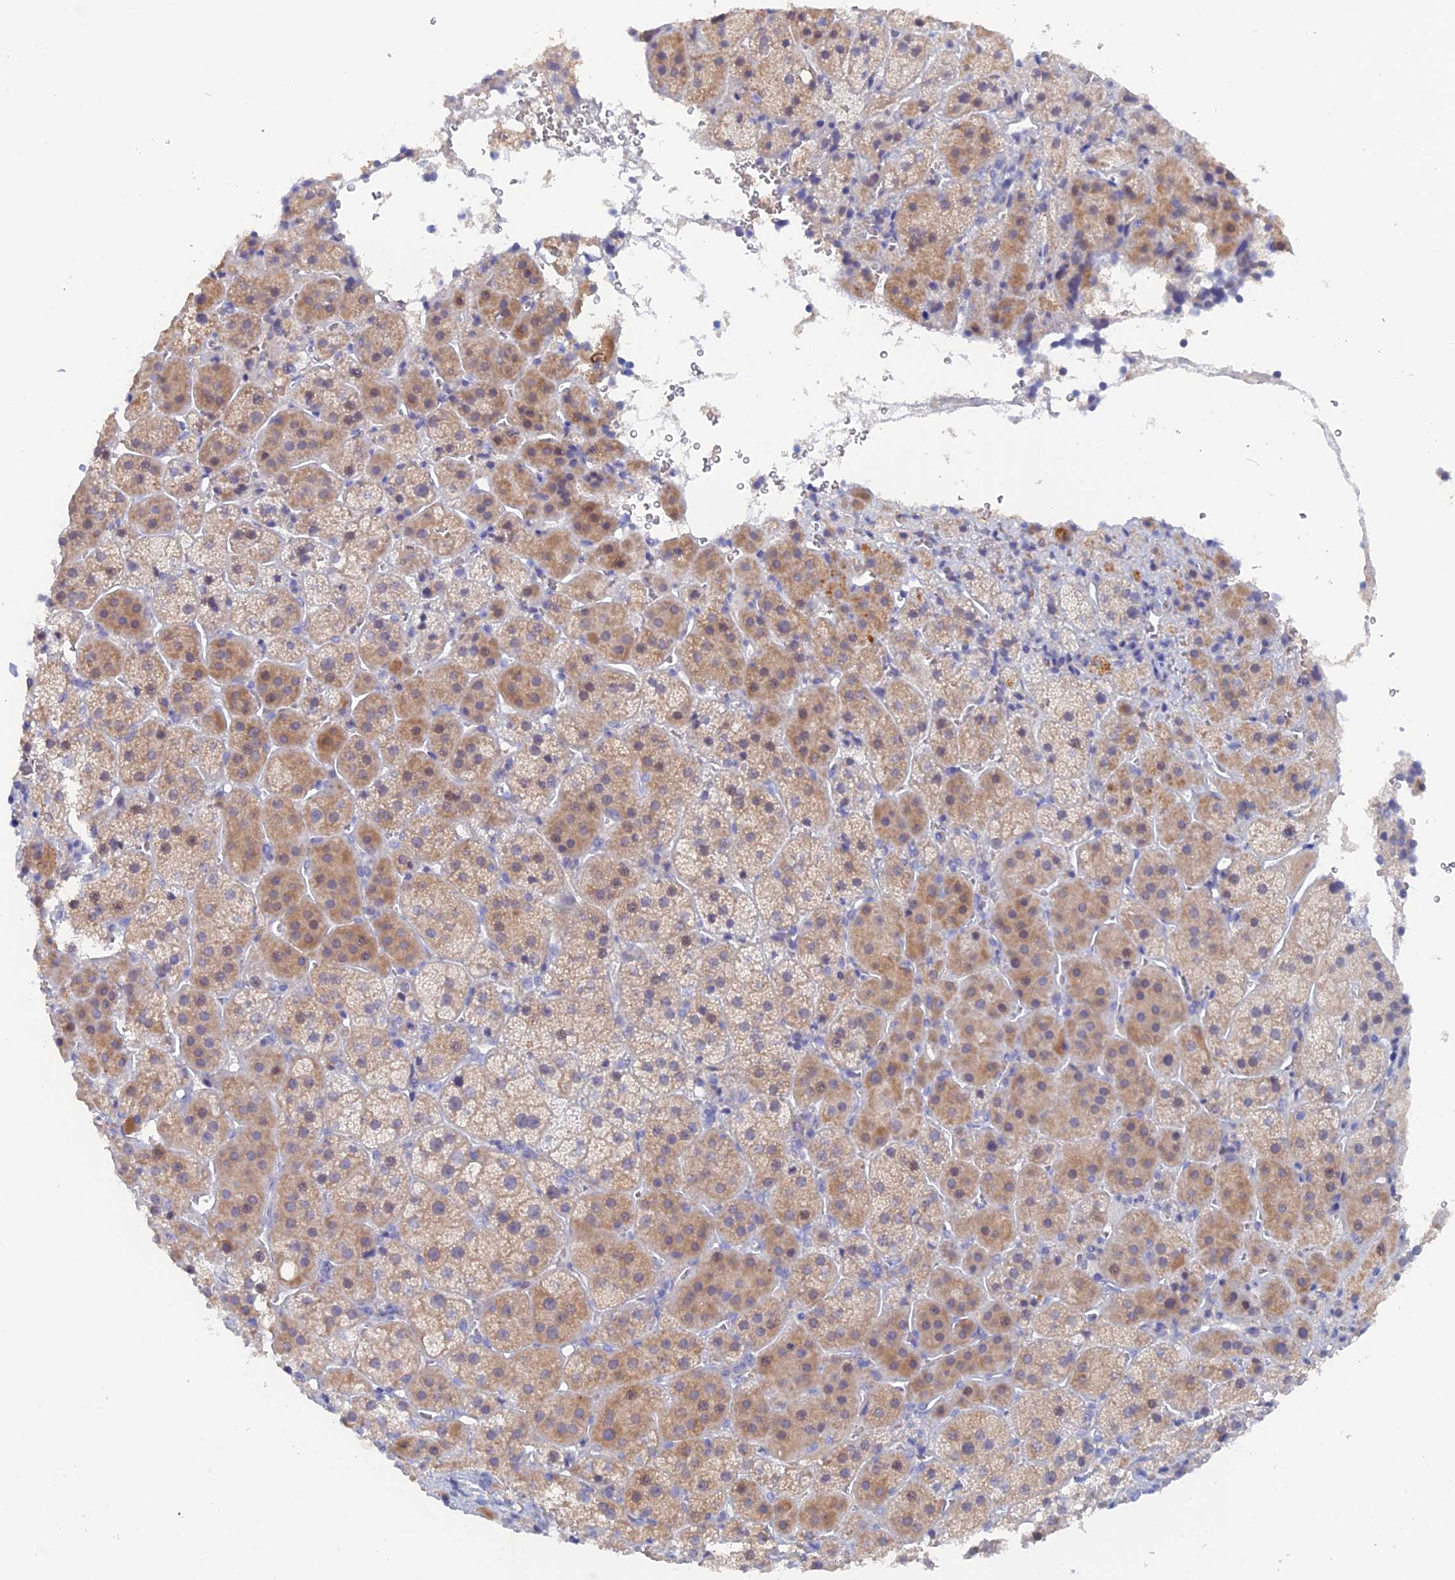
{"staining": {"intensity": "moderate", "quantity": "25%-75%", "location": "cytoplasmic/membranous"}, "tissue": "adrenal gland", "cell_type": "Glandular cells", "image_type": "normal", "snomed": [{"axis": "morphology", "description": "Normal tissue, NOS"}, {"axis": "topography", "description": "Adrenal gland"}], "caption": "Moderate cytoplasmic/membranous expression is seen in approximately 25%-75% of glandular cells in unremarkable adrenal gland. (DAB = brown stain, brightfield microscopy at high magnification).", "gene": "DACT3", "patient": {"sex": "female", "age": 44}}